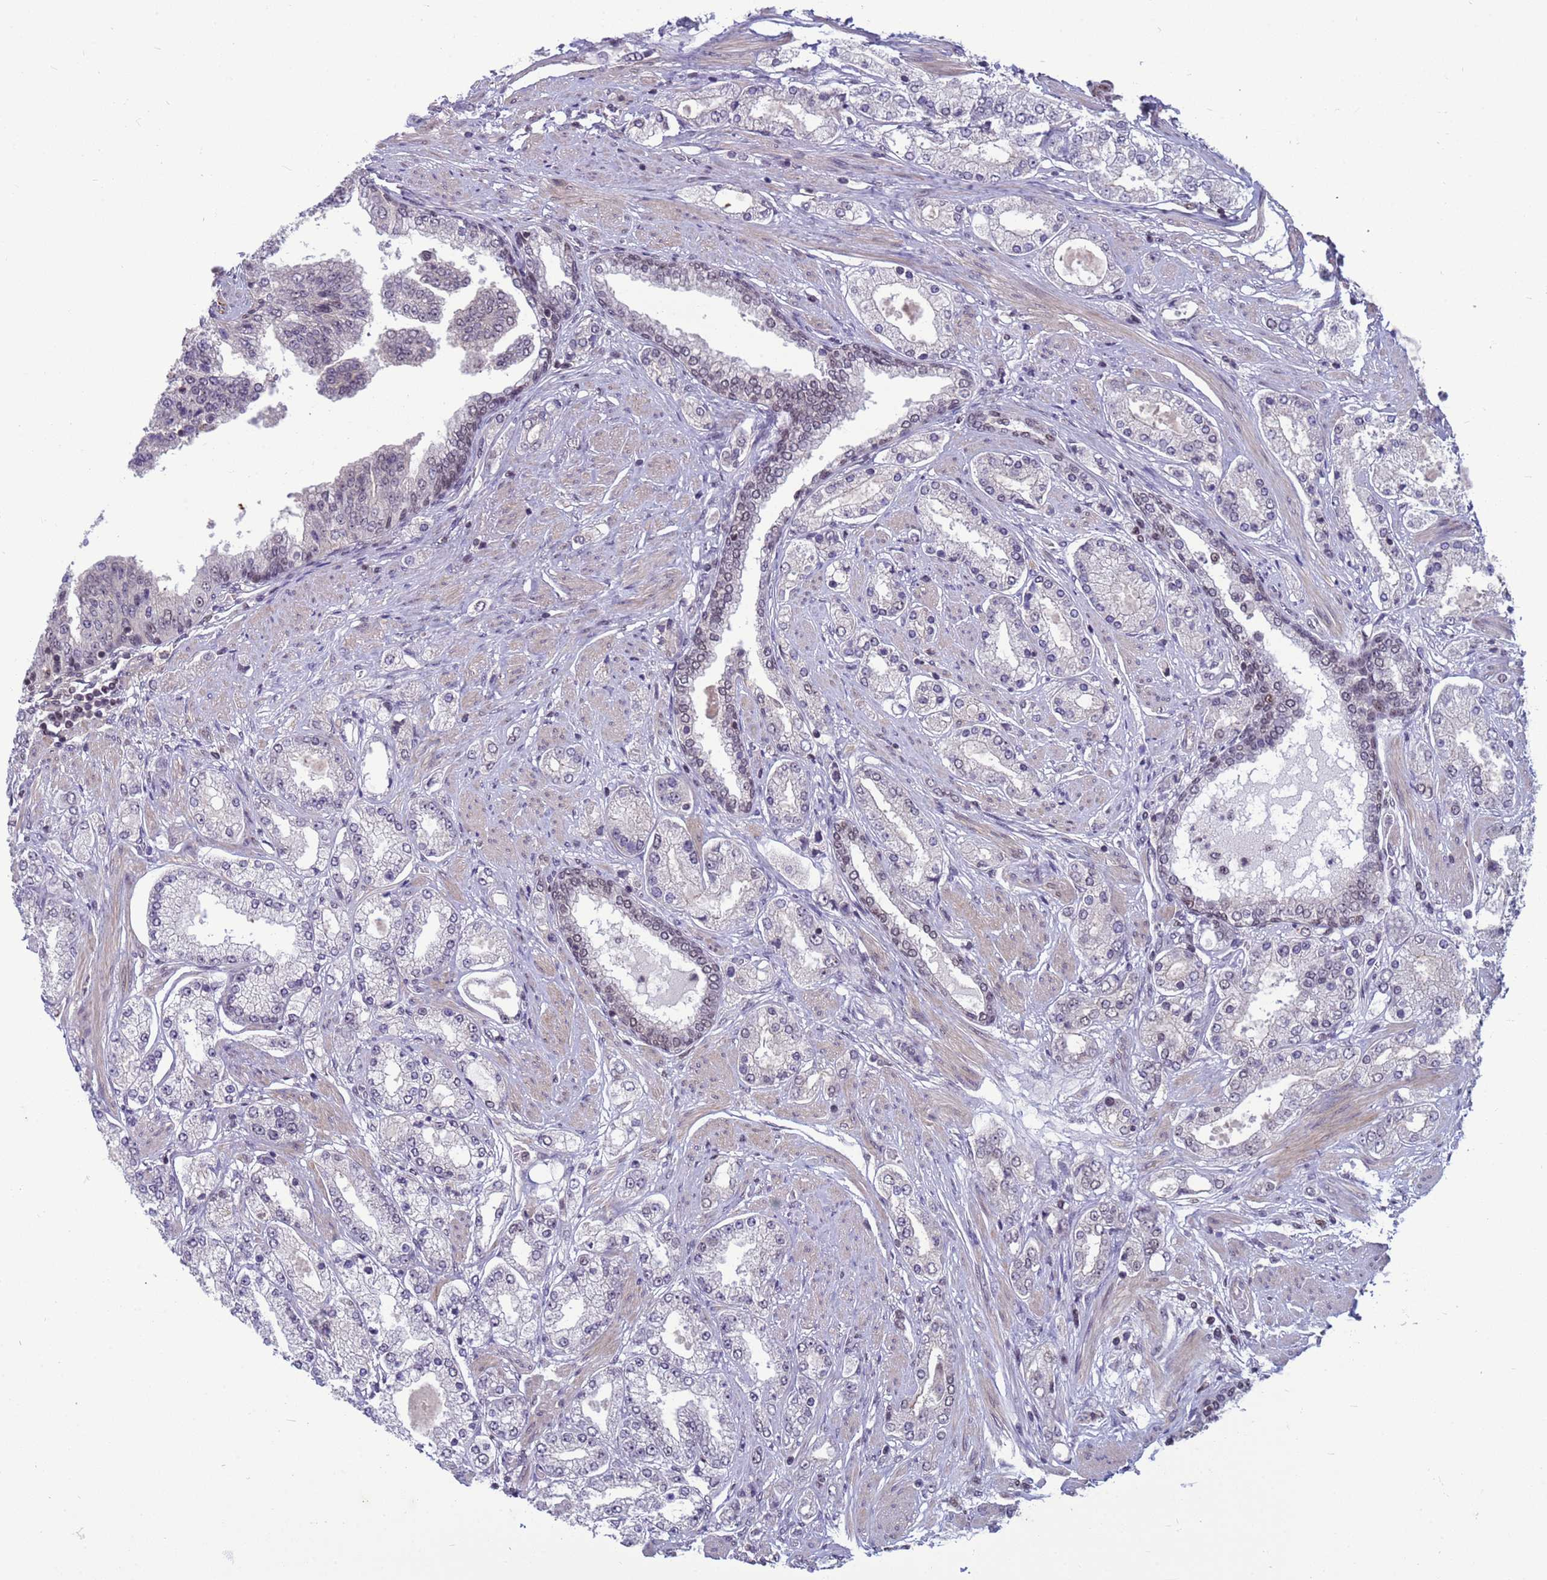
{"staining": {"intensity": "negative", "quantity": "none", "location": "none"}, "tissue": "prostate cancer", "cell_type": "Tumor cells", "image_type": "cancer", "snomed": [{"axis": "morphology", "description": "Adenocarcinoma, High grade"}, {"axis": "topography", "description": "Prostate"}], "caption": "Protein analysis of prostate cancer (high-grade adenocarcinoma) reveals no significant positivity in tumor cells.", "gene": "NSL1", "patient": {"sex": "male", "age": 68}}